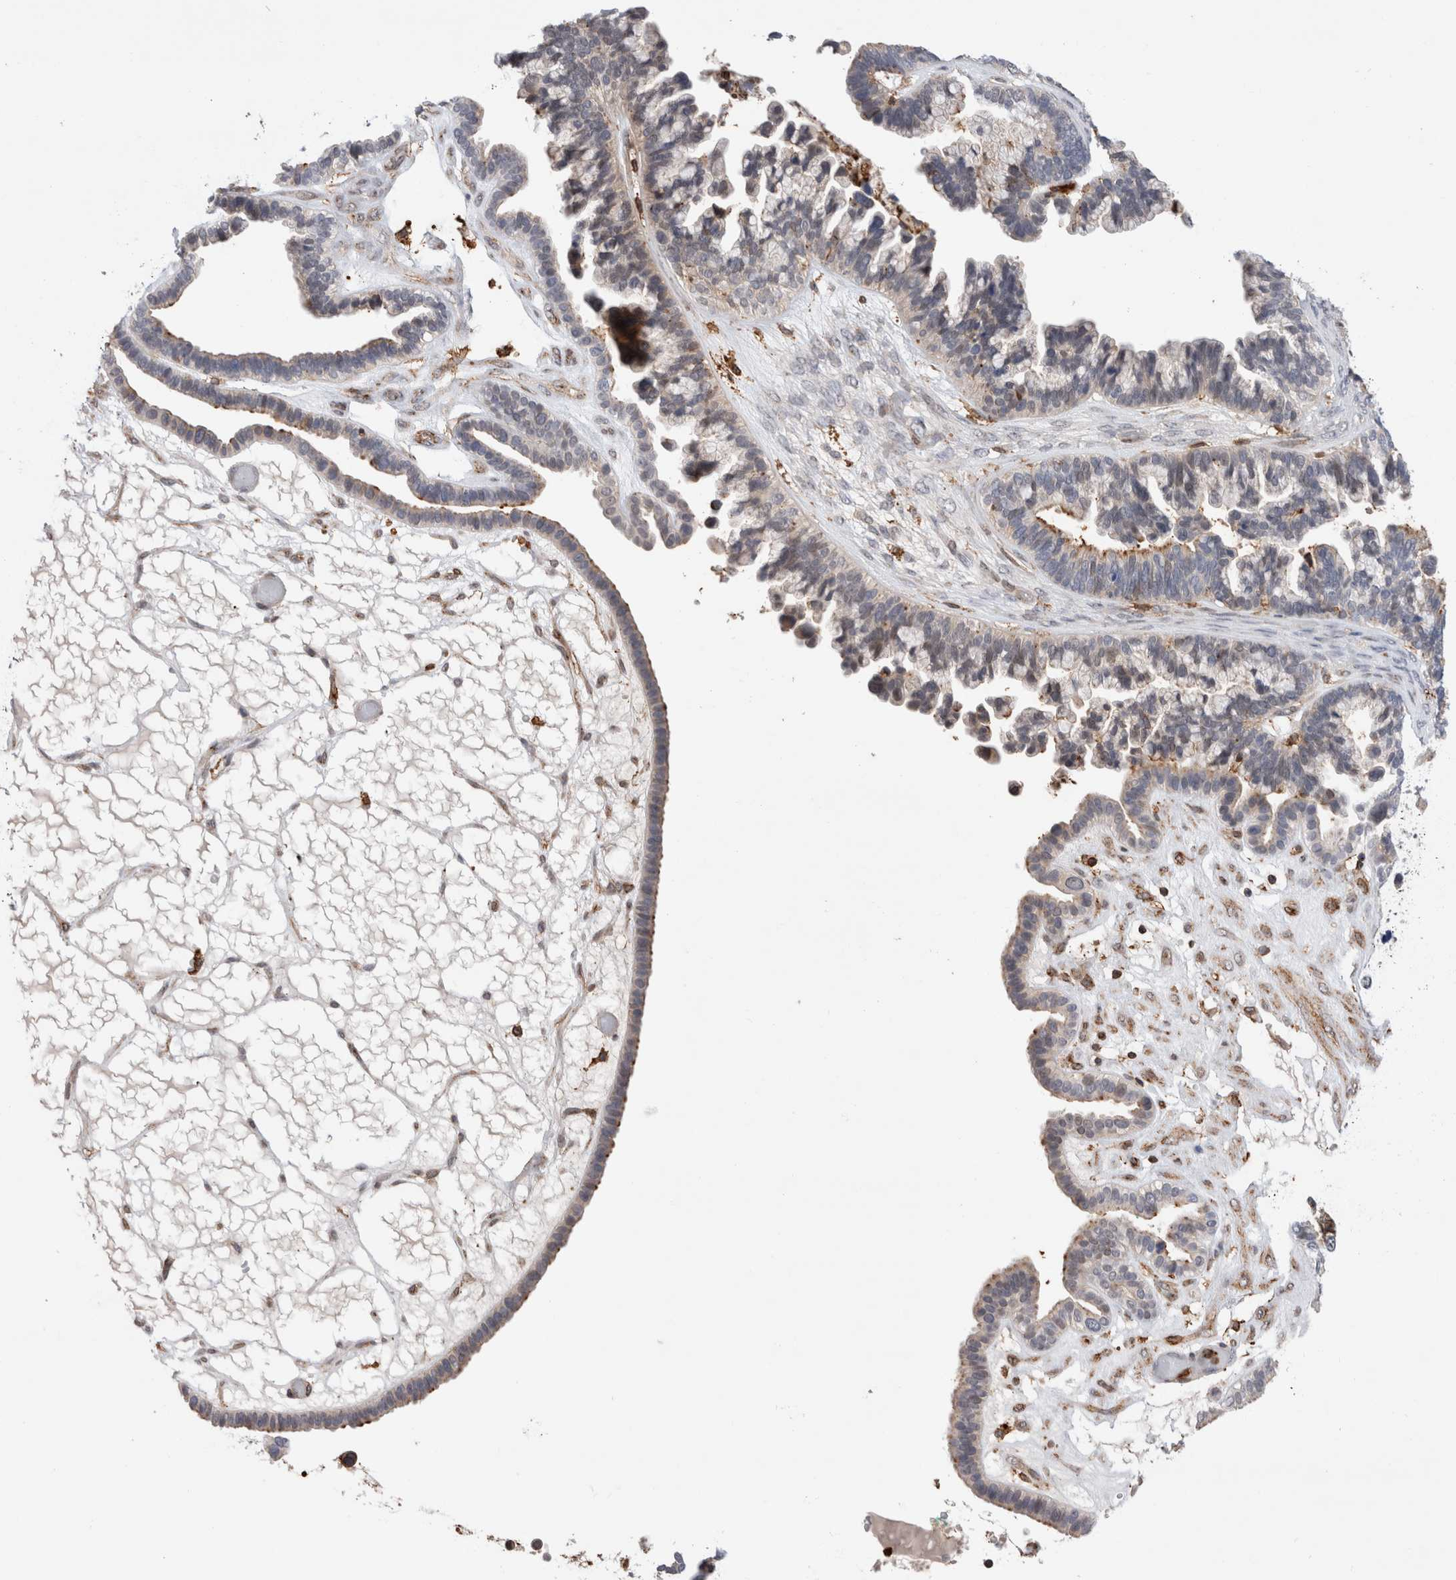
{"staining": {"intensity": "weak", "quantity": "25%-75%", "location": "cytoplasmic/membranous"}, "tissue": "ovarian cancer", "cell_type": "Tumor cells", "image_type": "cancer", "snomed": [{"axis": "morphology", "description": "Cystadenocarcinoma, serous, NOS"}, {"axis": "topography", "description": "Ovary"}], "caption": "This is an image of immunohistochemistry (IHC) staining of serous cystadenocarcinoma (ovarian), which shows weak expression in the cytoplasmic/membranous of tumor cells.", "gene": "CCDC88B", "patient": {"sex": "female", "age": 56}}